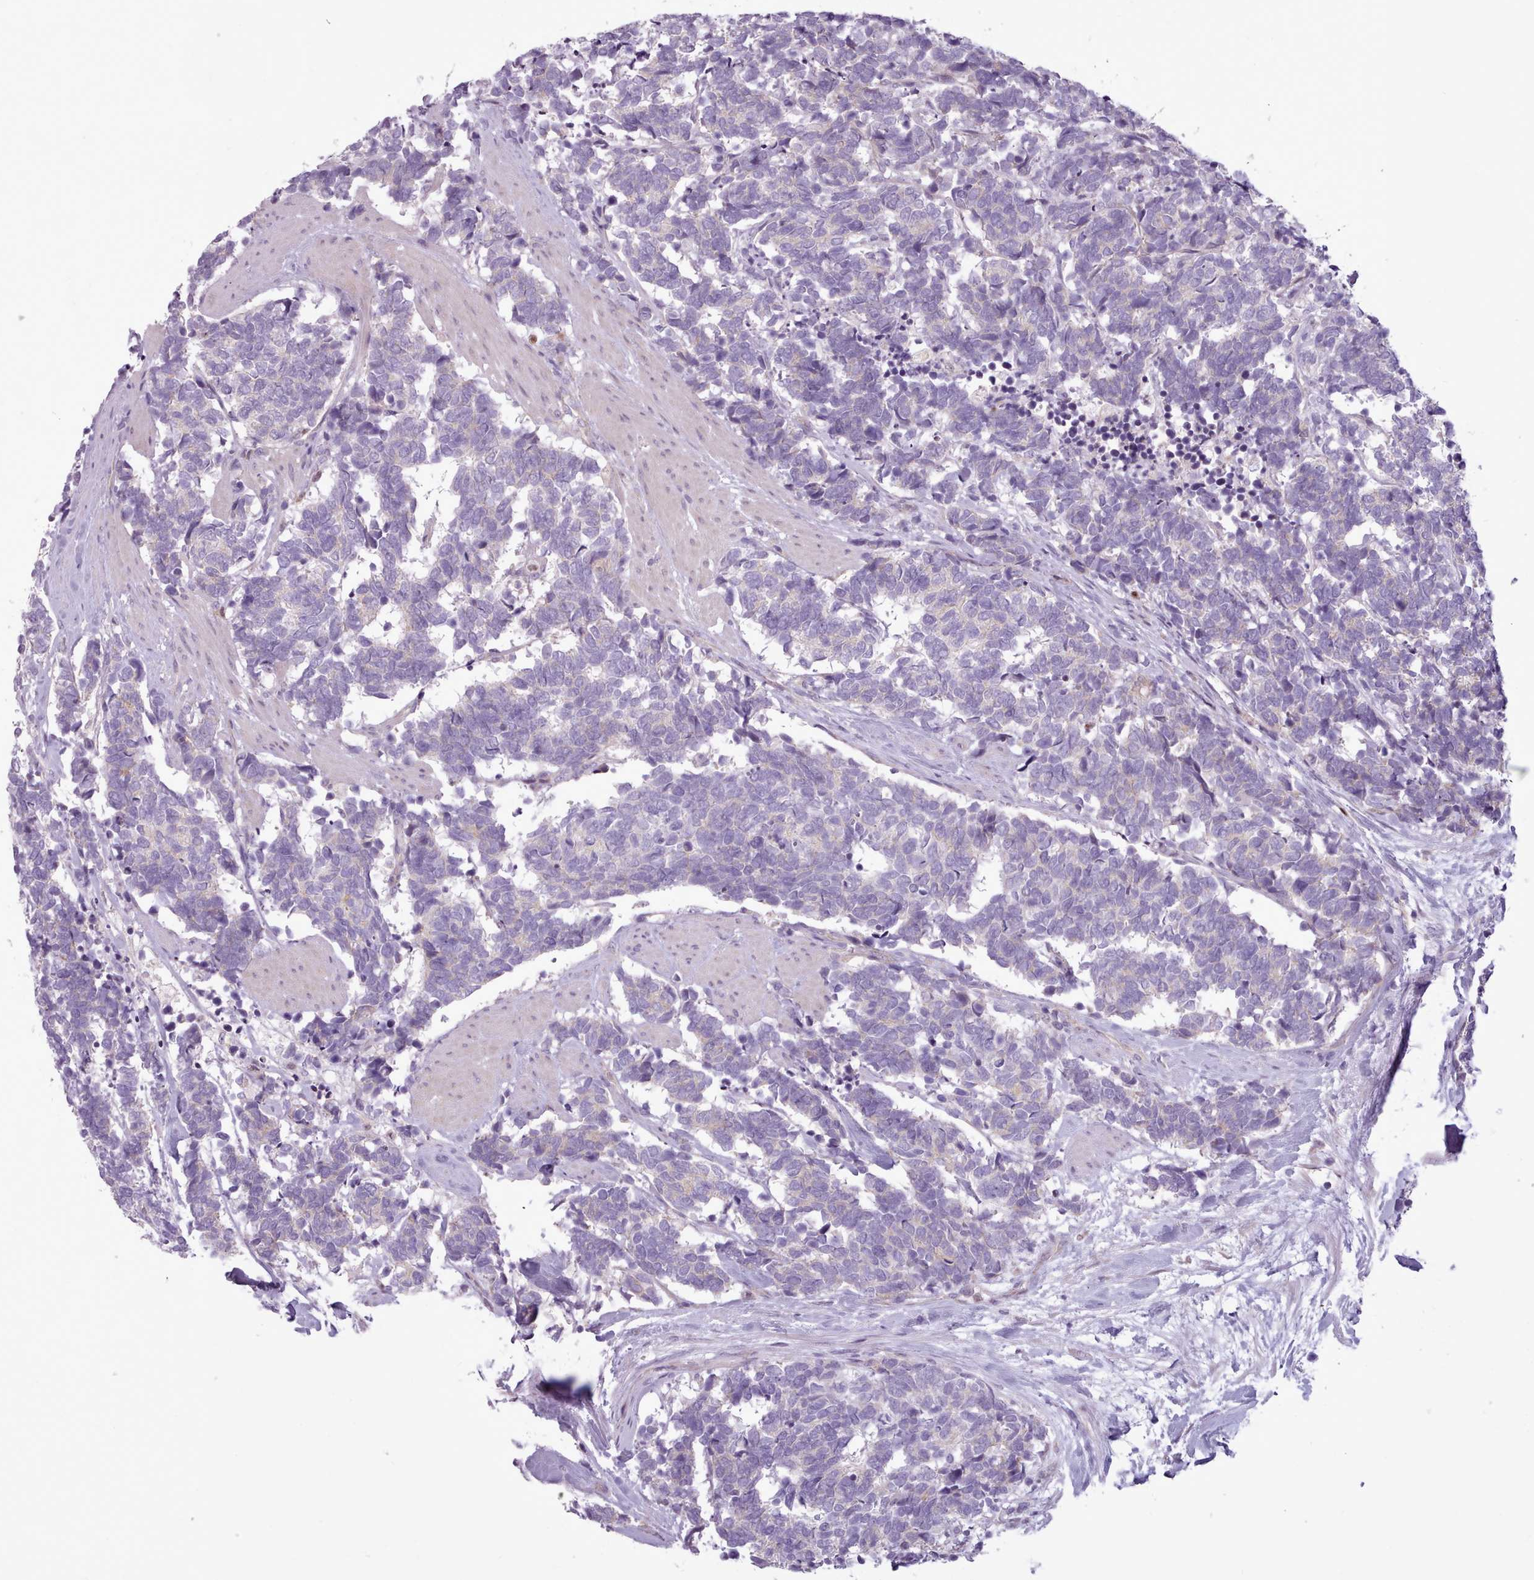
{"staining": {"intensity": "negative", "quantity": "none", "location": "none"}, "tissue": "carcinoid", "cell_type": "Tumor cells", "image_type": "cancer", "snomed": [{"axis": "morphology", "description": "Carcinoma, NOS"}, {"axis": "morphology", "description": "Carcinoid, malignant, NOS"}, {"axis": "topography", "description": "Prostate"}], "caption": "Human carcinoid stained for a protein using IHC exhibits no positivity in tumor cells.", "gene": "SLURP1", "patient": {"sex": "male", "age": 57}}